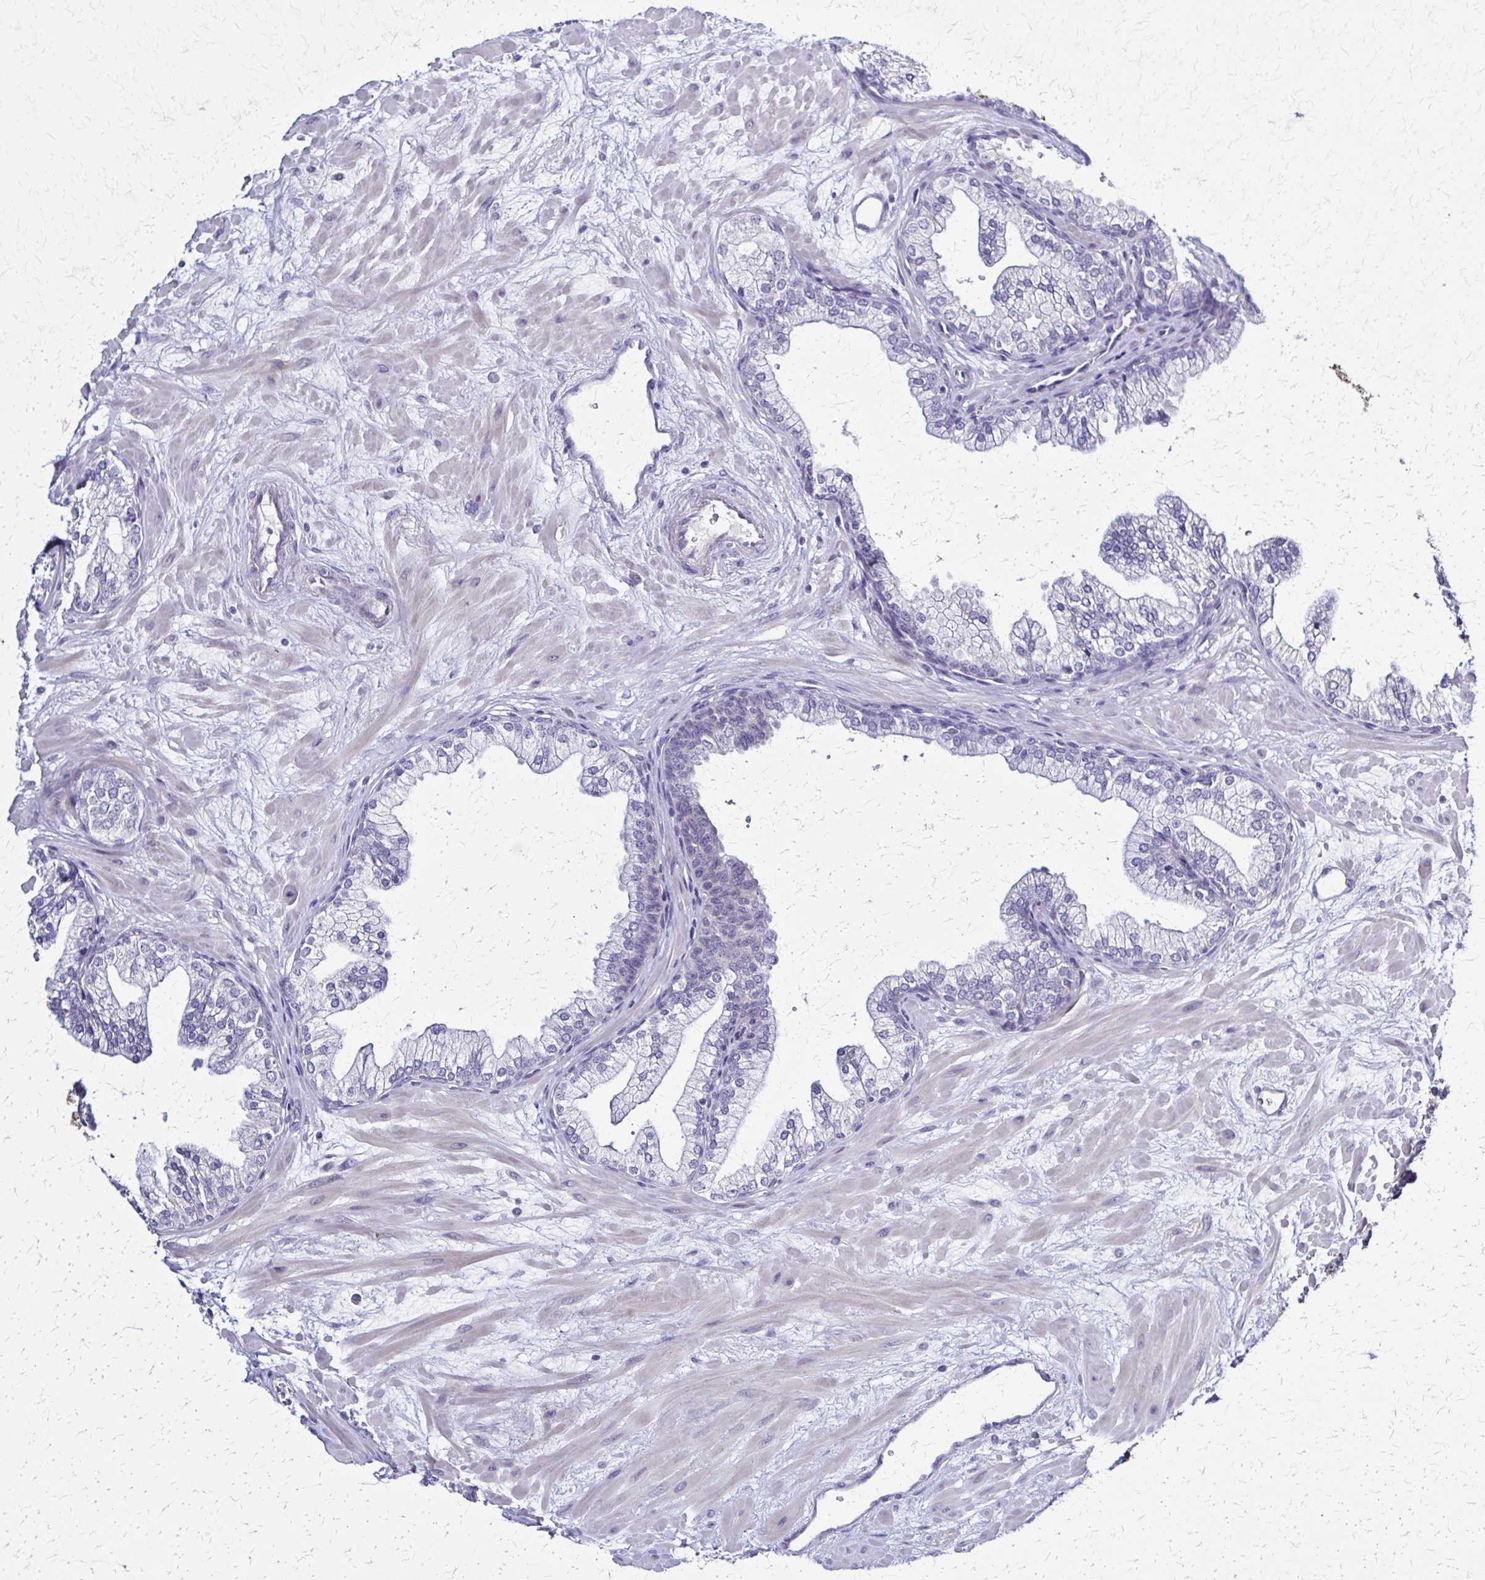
{"staining": {"intensity": "negative", "quantity": "none", "location": "none"}, "tissue": "prostate", "cell_type": "Glandular cells", "image_type": "normal", "snomed": [{"axis": "morphology", "description": "Normal tissue, NOS"}, {"axis": "topography", "description": "Prostate"}, {"axis": "topography", "description": "Peripheral nerve tissue"}], "caption": "Immunohistochemical staining of normal human prostate reveals no significant expression in glandular cells.", "gene": "RHOBTB2", "patient": {"sex": "male", "age": 61}}